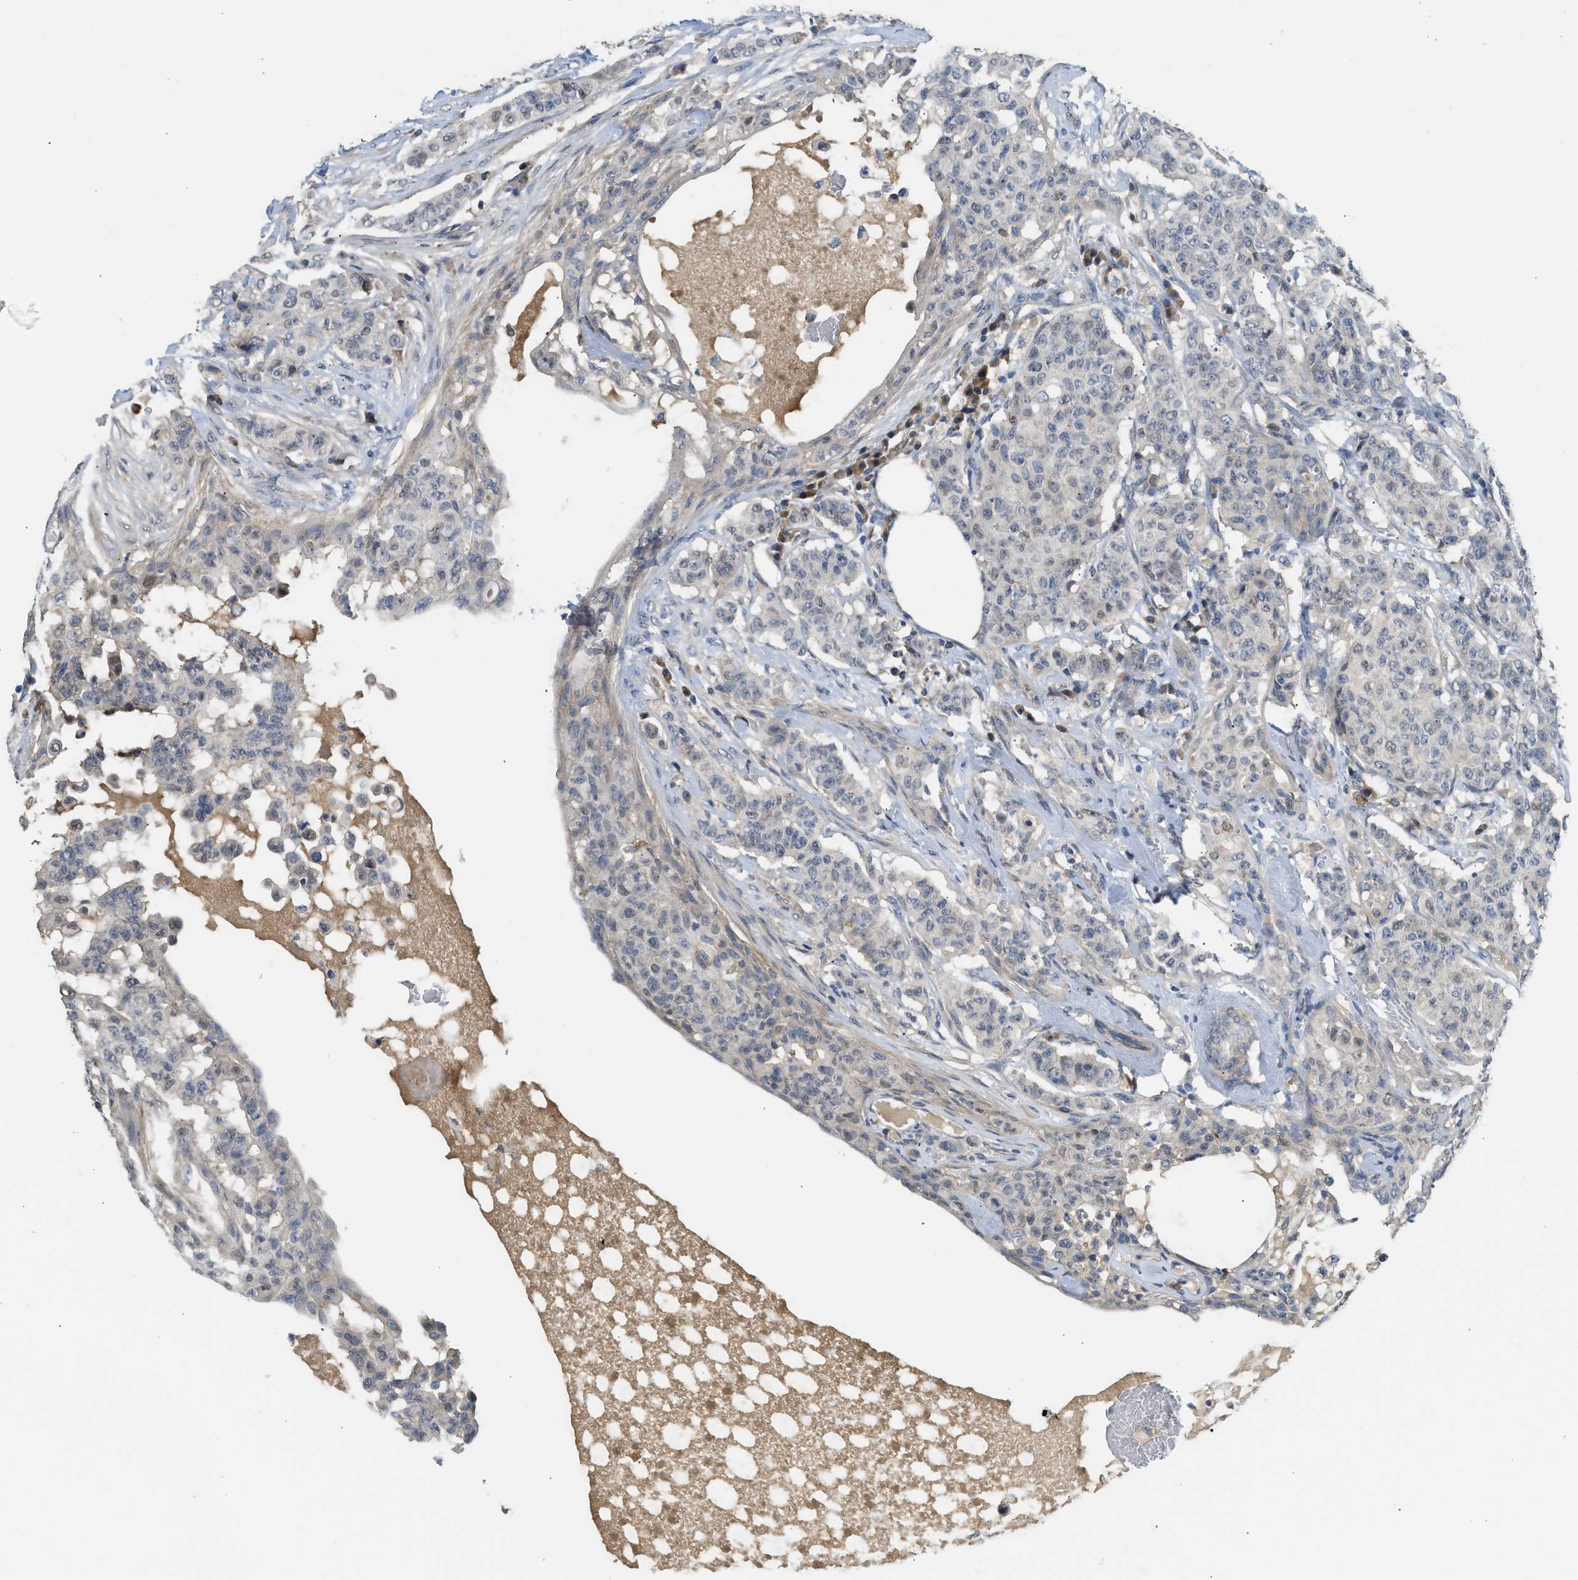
{"staining": {"intensity": "negative", "quantity": "none", "location": "none"}, "tissue": "breast cancer", "cell_type": "Tumor cells", "image_type": "cancer", "snomed": [{"axis": "morphology", "description": "Normal tissue, NOS"}, {"axis": "morphology", "description": "Duct carcinoma"}, {"axis": "topography", "description": "Breast"}], "caption": "Breast cancer (intraductal carcinoma) was stained to show a protein in brown. There is no significant staining in tumor cells.", "gene": "RHBDF2", "patient": {"sex": "female", "age": 40}}